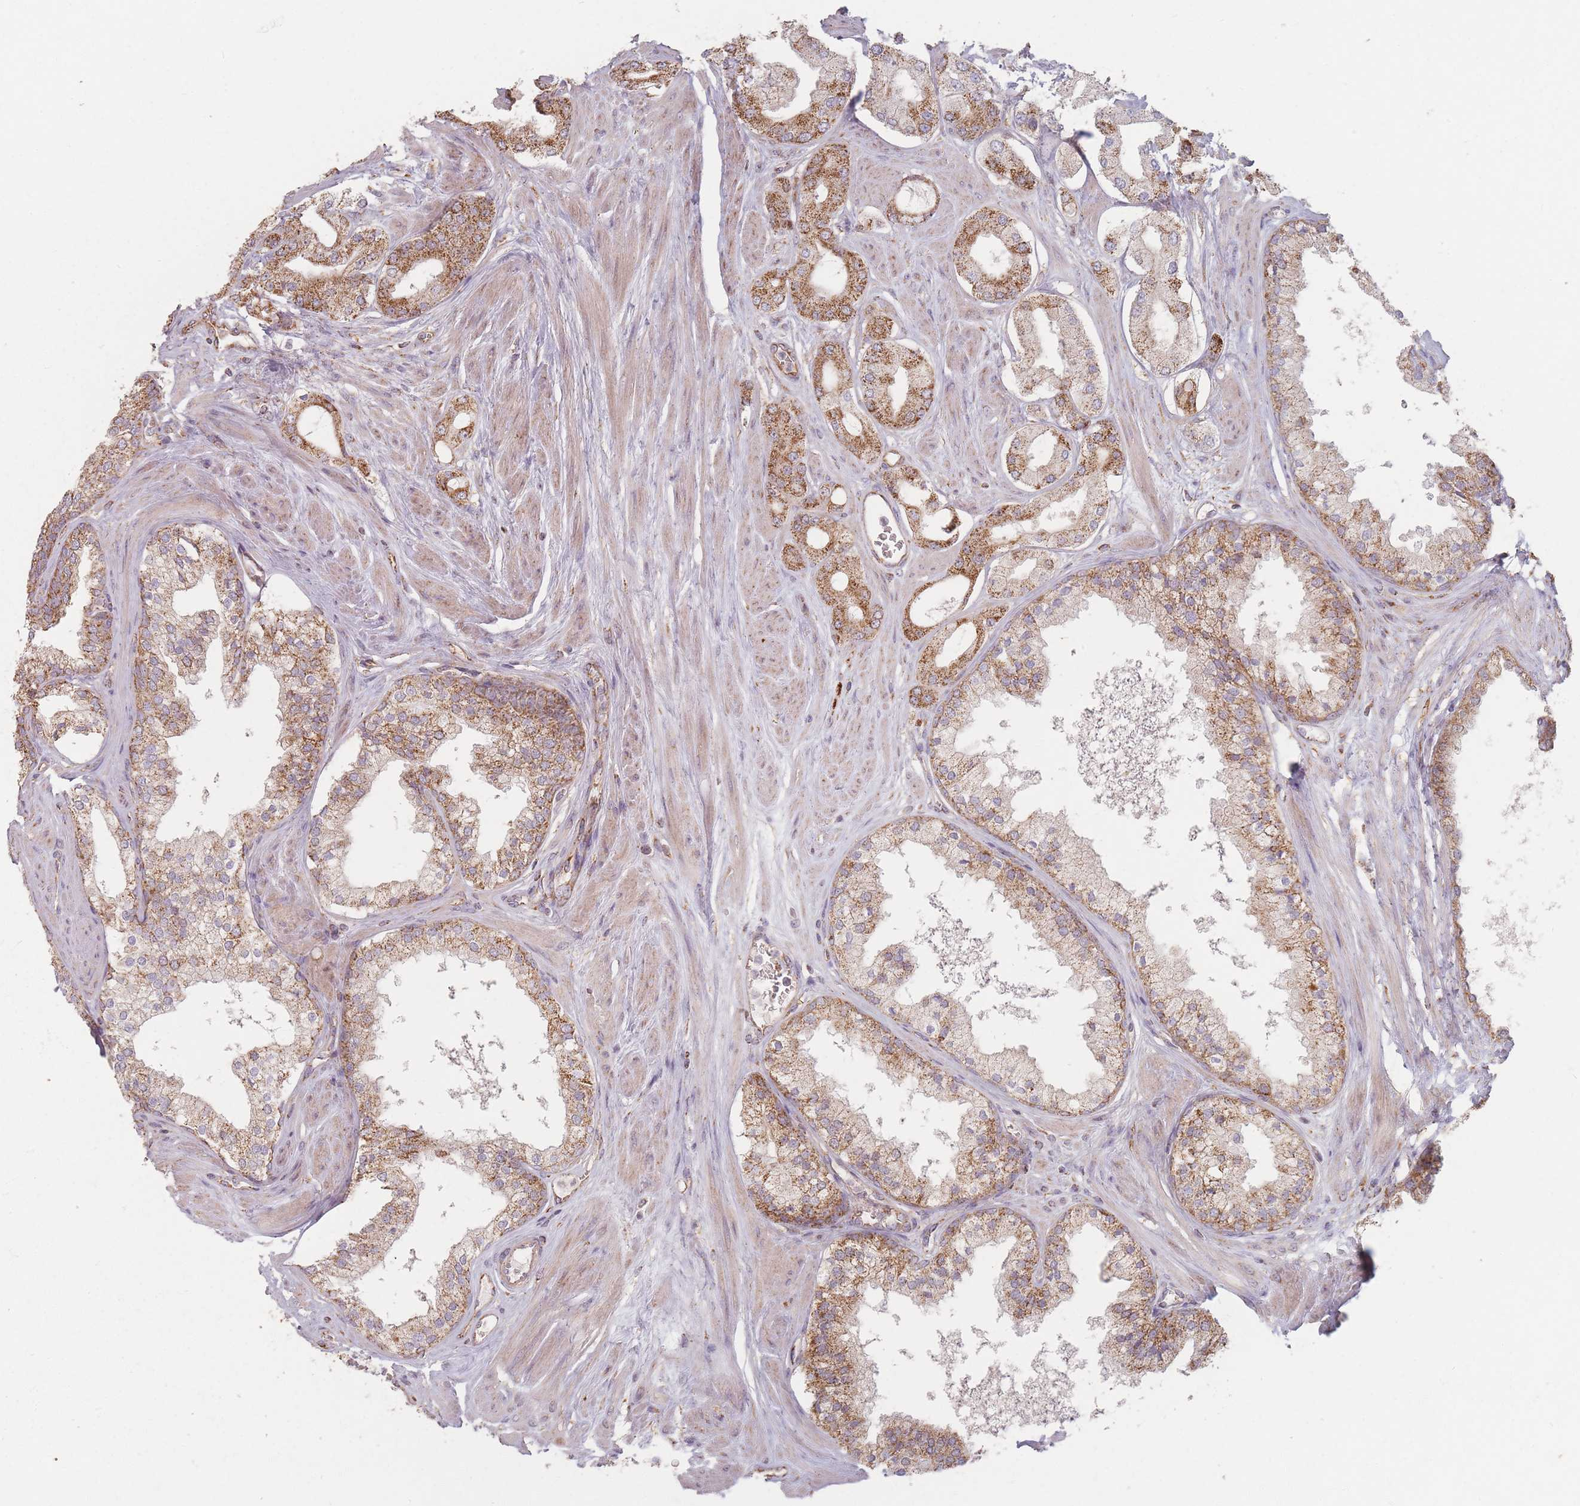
{"staining": {"intensity": "moderate", "quantity": ">75%", "location": "cytoplasmic/membranous"}, "tissue": "prostate cancer", "cell_type": "Tumor cells", "image_type": "cancer", "snomed": [{"axis": "morphology", "description": "Adenocarcinoma, Low grade"}, {"axis": "topography", "description": "Prostate"}], "caption": "DAB (3,3'-diaminobenzidine) immunohistochemical staining of prostate cancer (adenocarcinoma (low-grade)) demonstrates moderate cytoplasmic/membranous protein positivity in approximately >75% of tumor cells.", "gene": "ESRP2", "patient": {"sex": "male", "age": 42}}